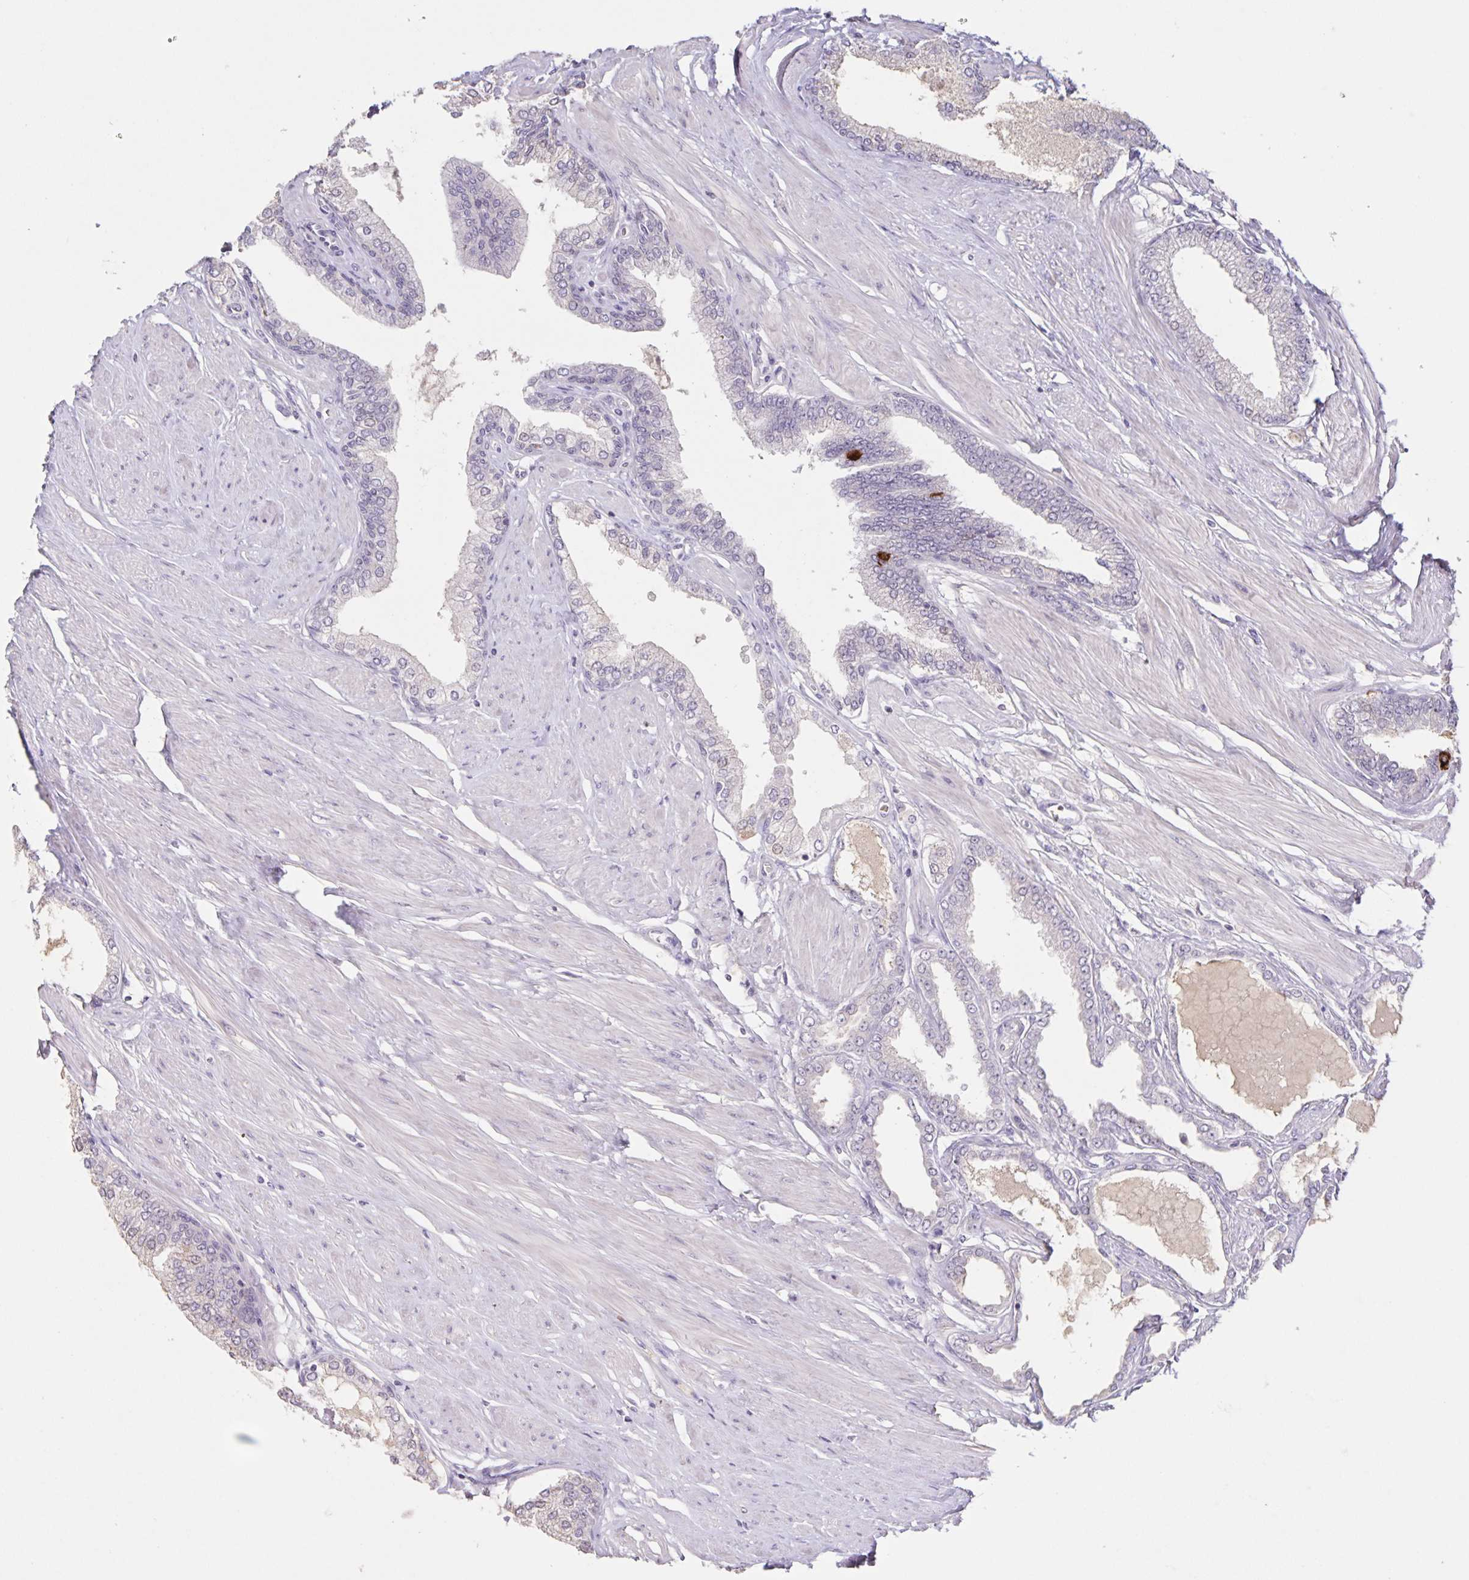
{"staining": {"intensity": "negative", "quantity": "none", "location": "none"}, "tissue": "prostate cancer", "cell_type": "Tumor cells", "image_type": "cancer", "snomed": [{"axis": "morphology", "description": "Adenocarcinoma, Low grade"}, {"axis": "topography", "description": "Prostate"}], "caption": "IHC micrograph of neoplastic tissue: adenocarcinoma (low-grade) (prostate) stained with DAB (3,3'-diaminobenzidine) demonstrates no significant protein positivity in tumor cells. (DAB IHC visualized using brightfield microscopy, high magnification).", "gene": "INSL5", "patient": {"sex": "male", "age": 55}}